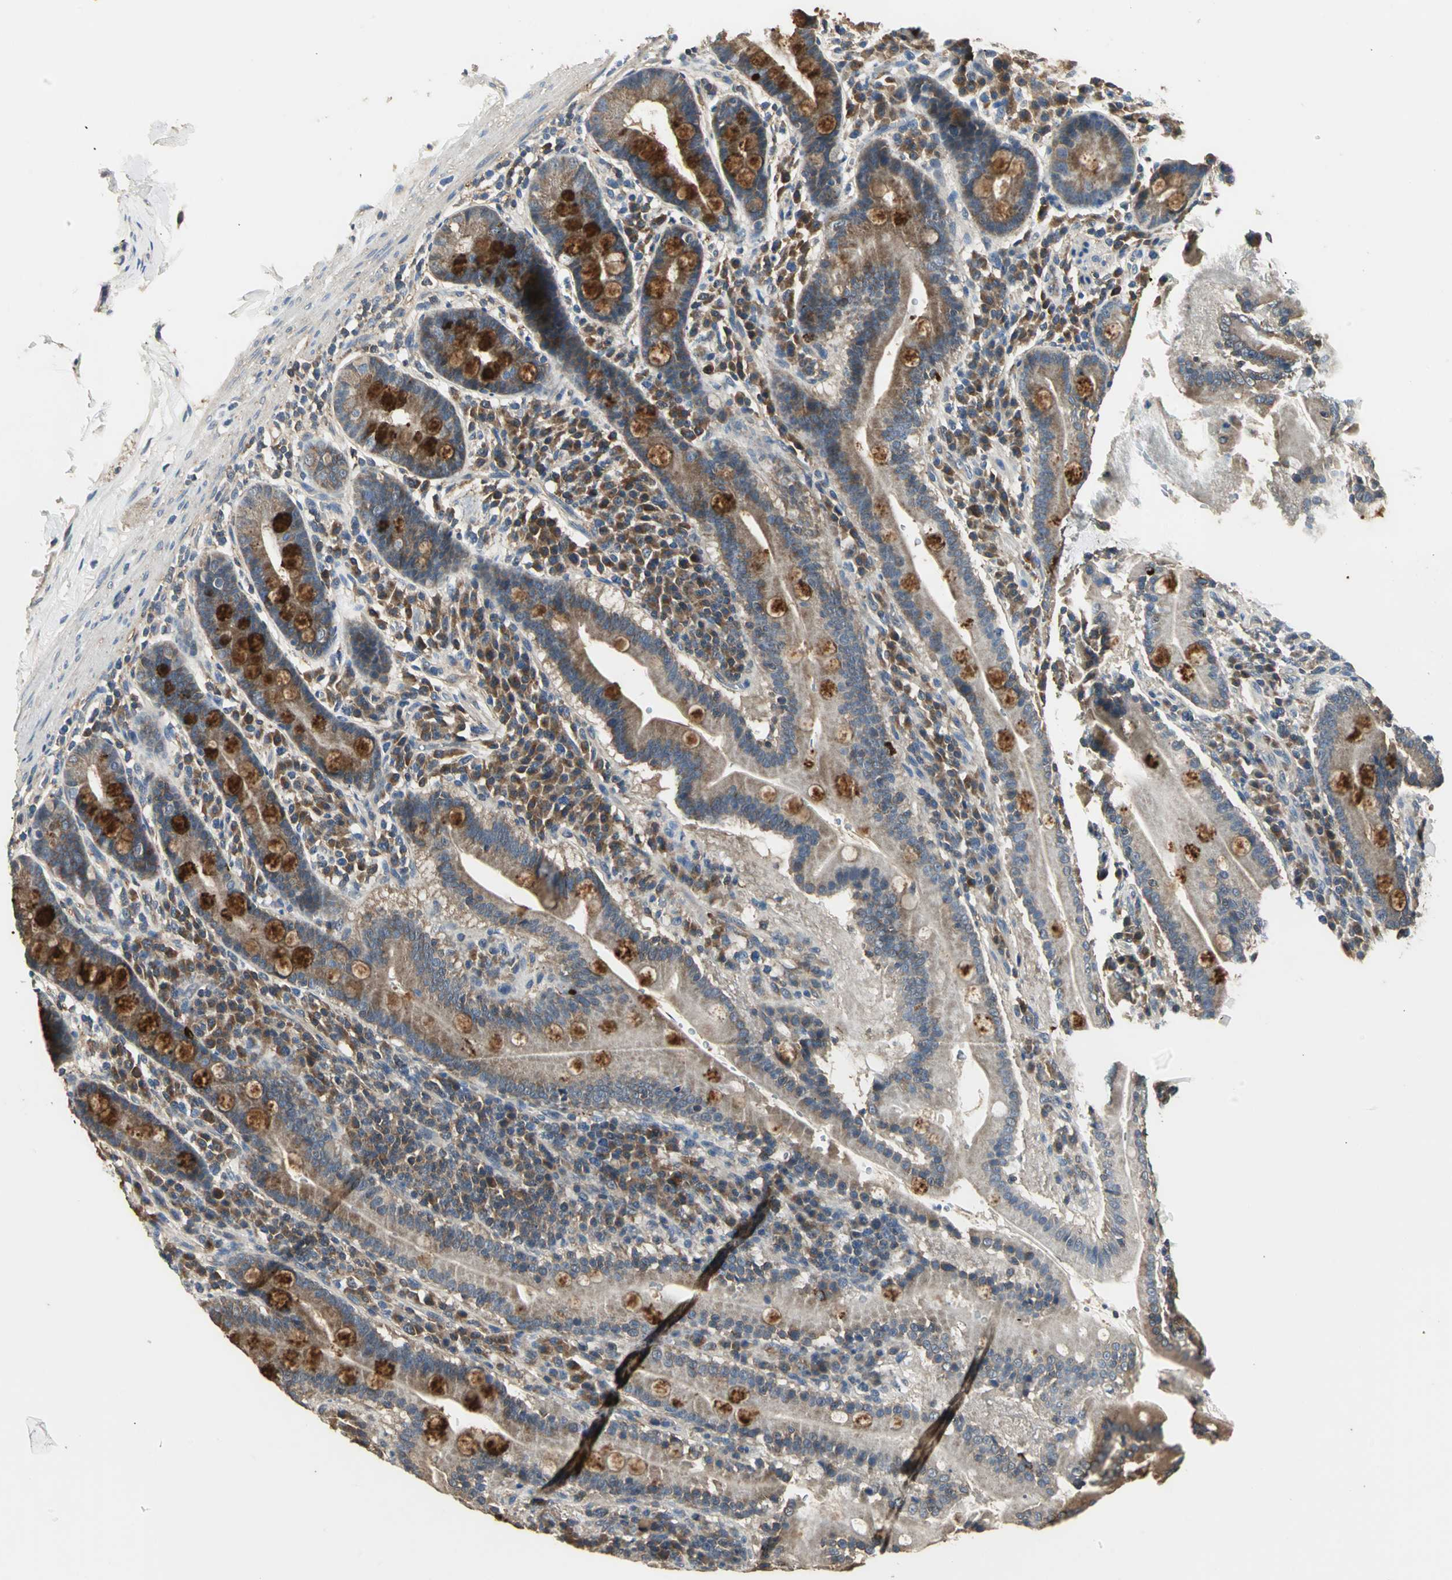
{"staining": {"intensity": "moderate", "quantity": ">75%", "location": "cytoplasmic/membranous"}, "tissue": "duodenum", "cell_type": "Glandular cells", "image_type": "normal", "snomed": [{"axis": "morphology", "description": "Normal tissue, NOS"}, {"axis": "topography", "description": "Duodenum"}], "caption": "The photomicrograph shows immunohistochemical staining of normal duodenum. There is moderate cytoplasmic/membranous positivity is identified in approximately >75% of glandular cells. (brown staining indicates protein expression, while blue staining denotes nuclei).", "gene": "IRF3", "patient": {"sex": "male", "age": 50}}